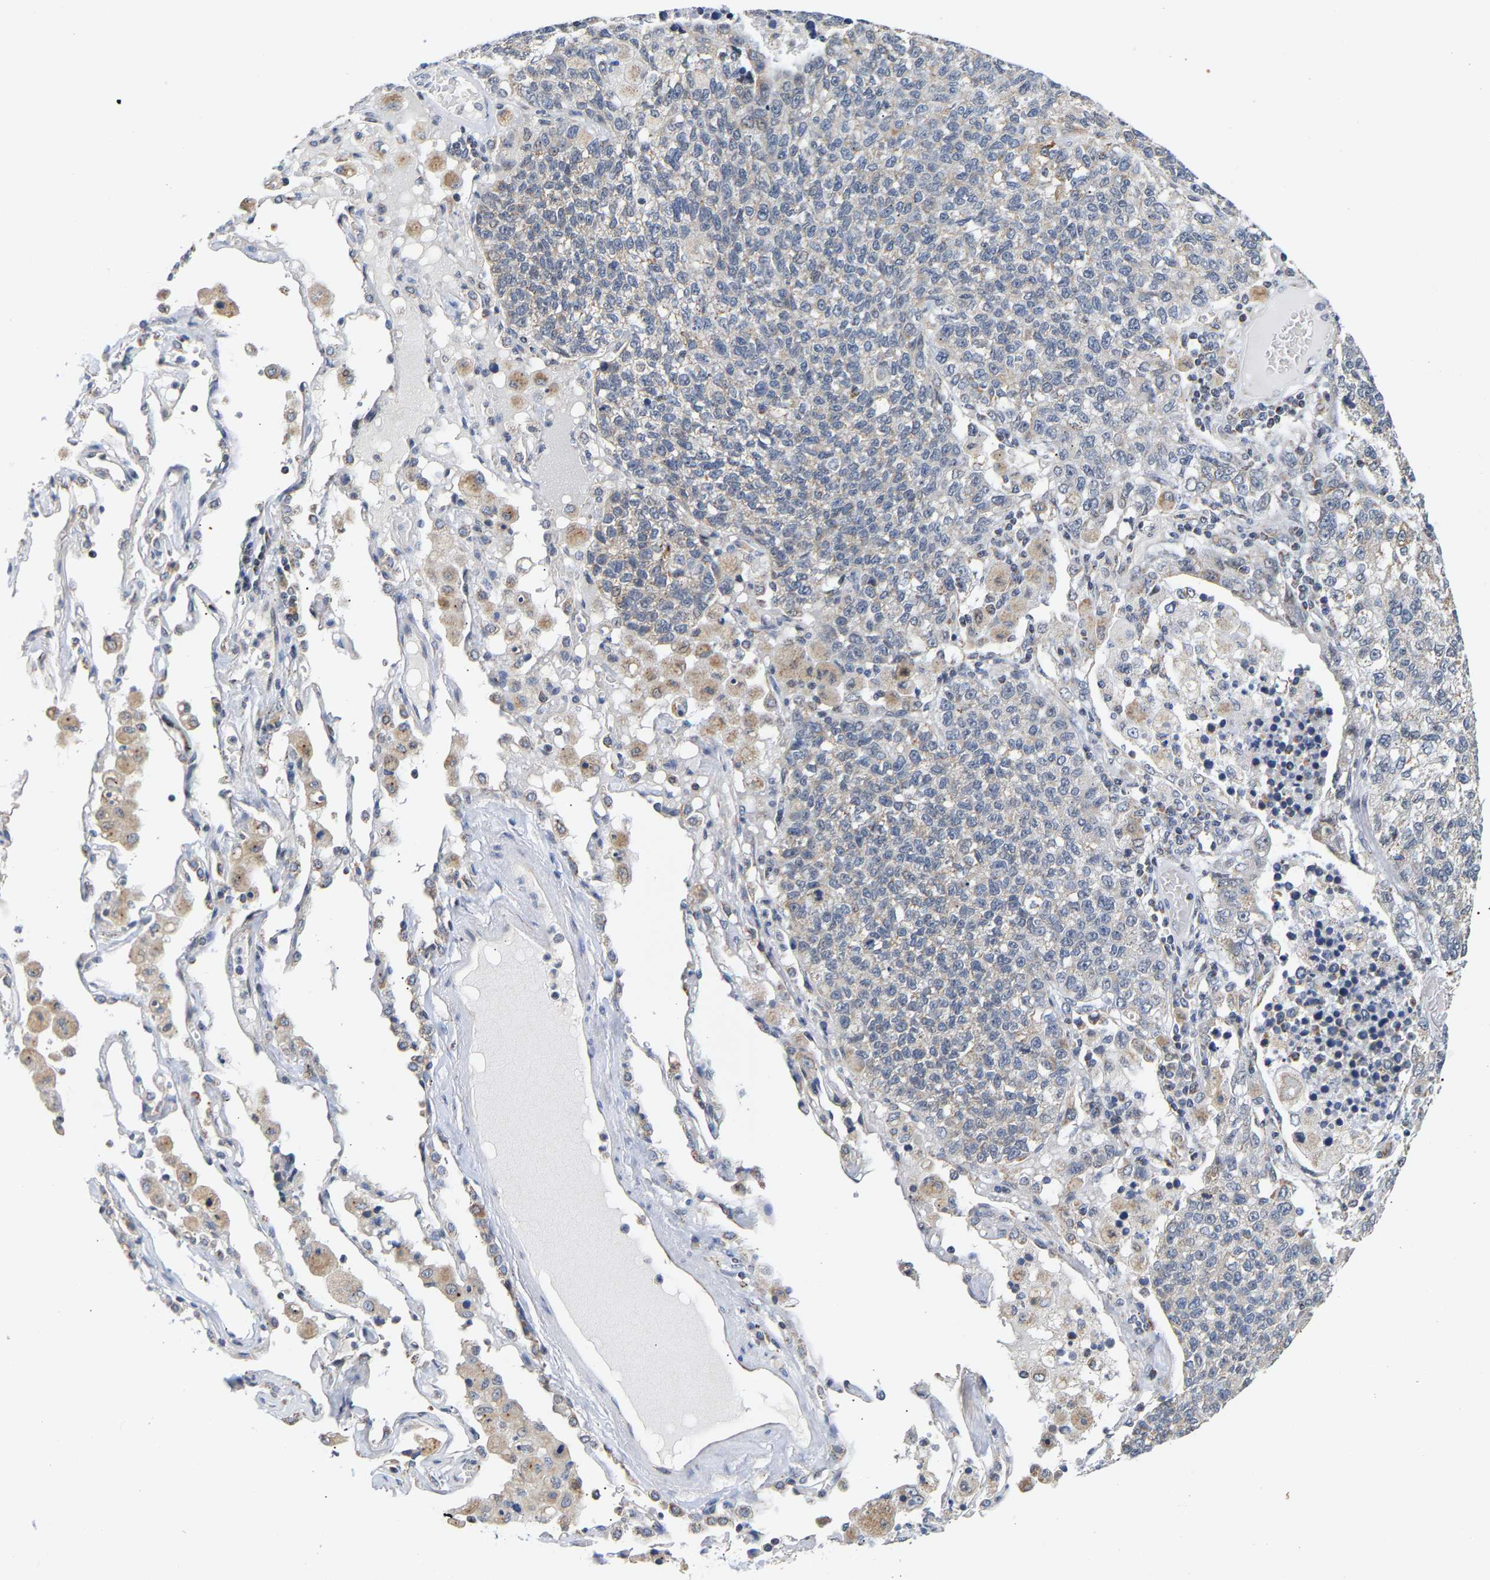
{"staining": {"intensity": "negative", "quantity": "none", "location": "none"}, "tissue": "lung cancer", "cell_type": "Tumor cells", "image_type": "cancer", "snomed": [{"axis": "morphology", "description": "Adenocarcinoma, NOS"}, {"axis": "topography", "description": "Lung"}], "caption": "Immunohistochemical staining of lung cancer (adenocarcinoma) demonstrates no significant staining in tumor cells.", "gene": "PCNT", "patient": {"sex": "male", "age": 49}}